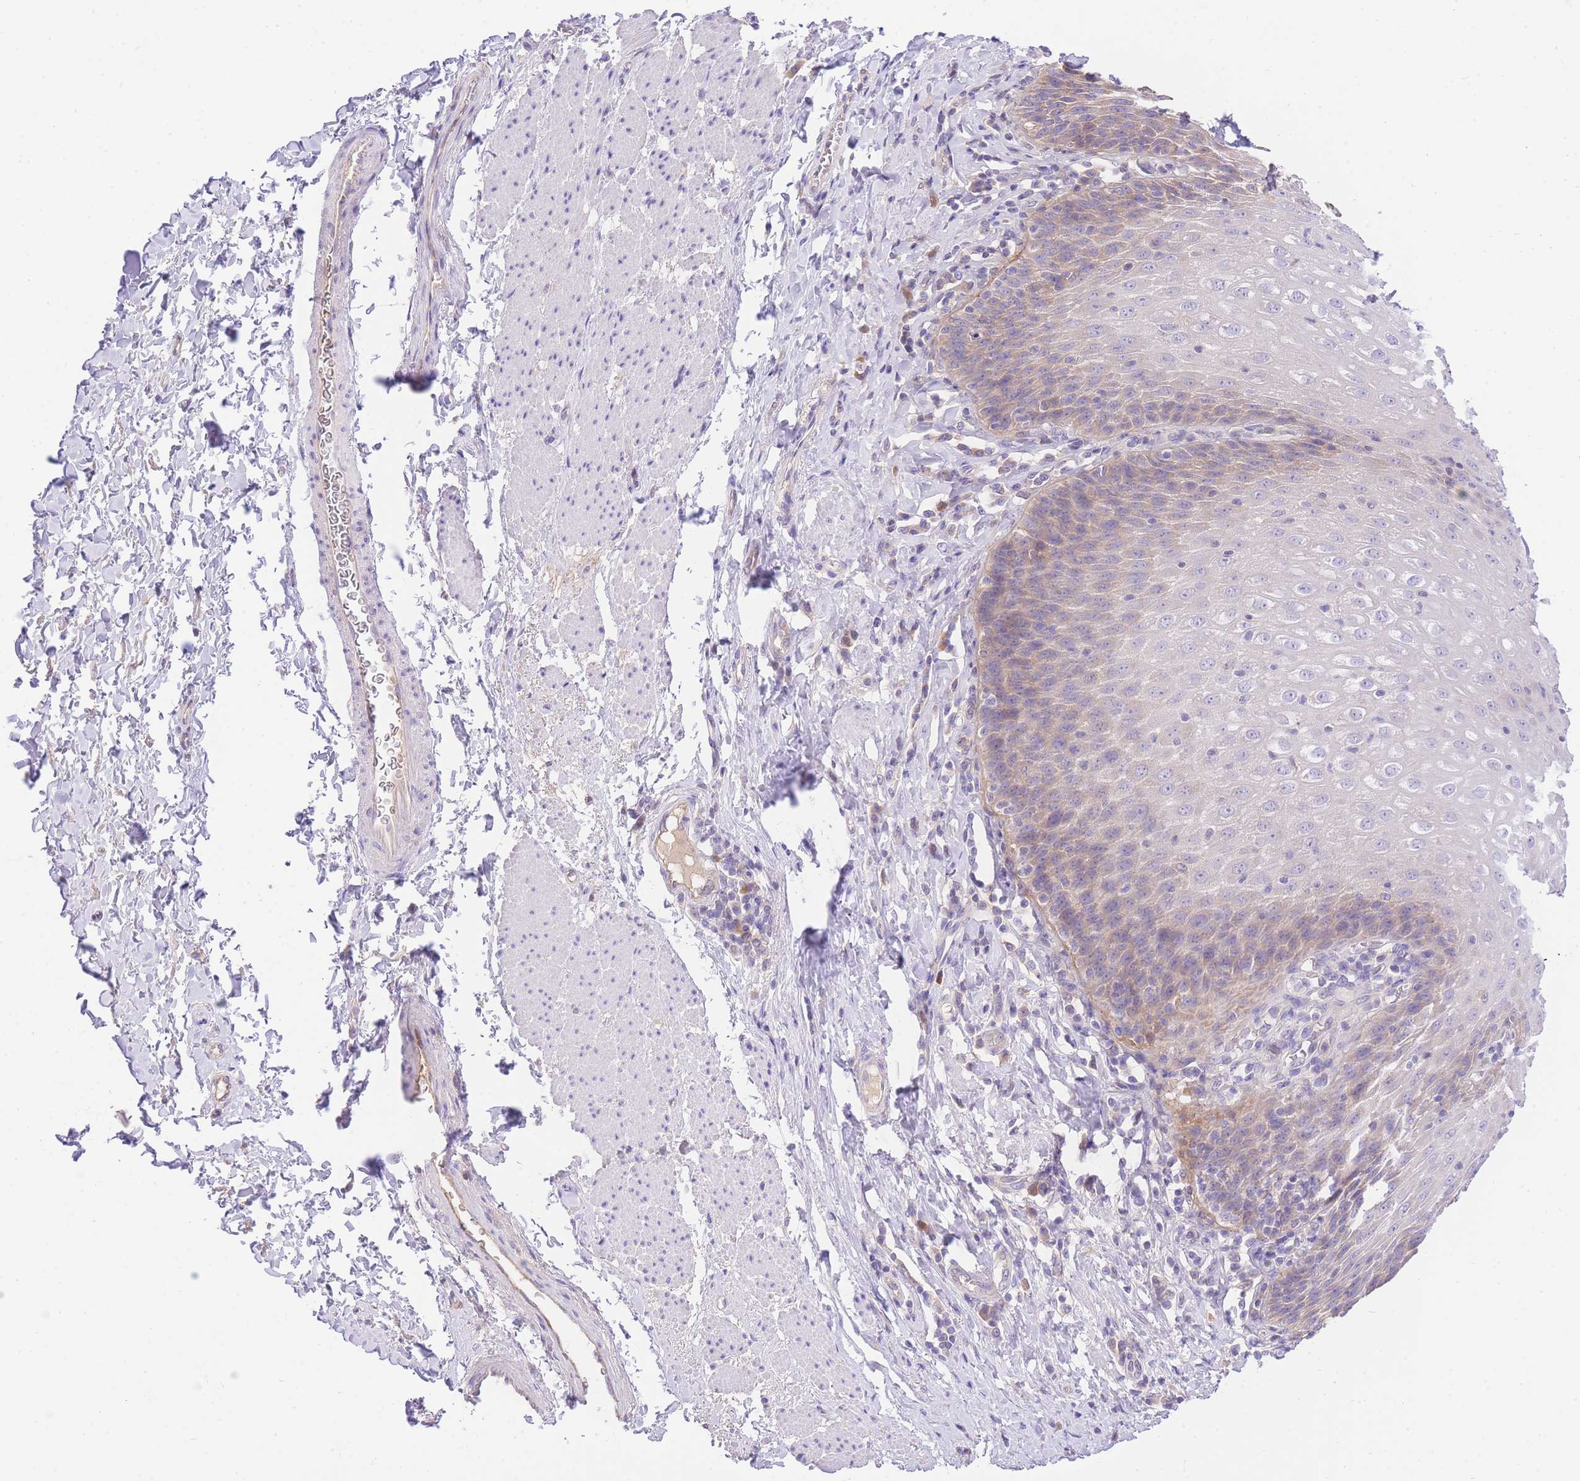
{"staining": {"intensity": "weak", "quantity": "<25%", "location": "cytoplasmic/membranous"}, "tissue": "esophagus", "cell_type": "Squamous epithelial cells", "image_type": "normal", "snomed": [{"axis": "morphology", "description": "Normal tissue, NOS"}, {"axis": "topography", "description": "Esophagus"}], "caption": "Esophagus stained for a protein using immunohistochemistry (IHC) reveals no positivity squamous epithelial cells.", "gene": "LIPH", "patient": {"sex": "female", "age": 61}}